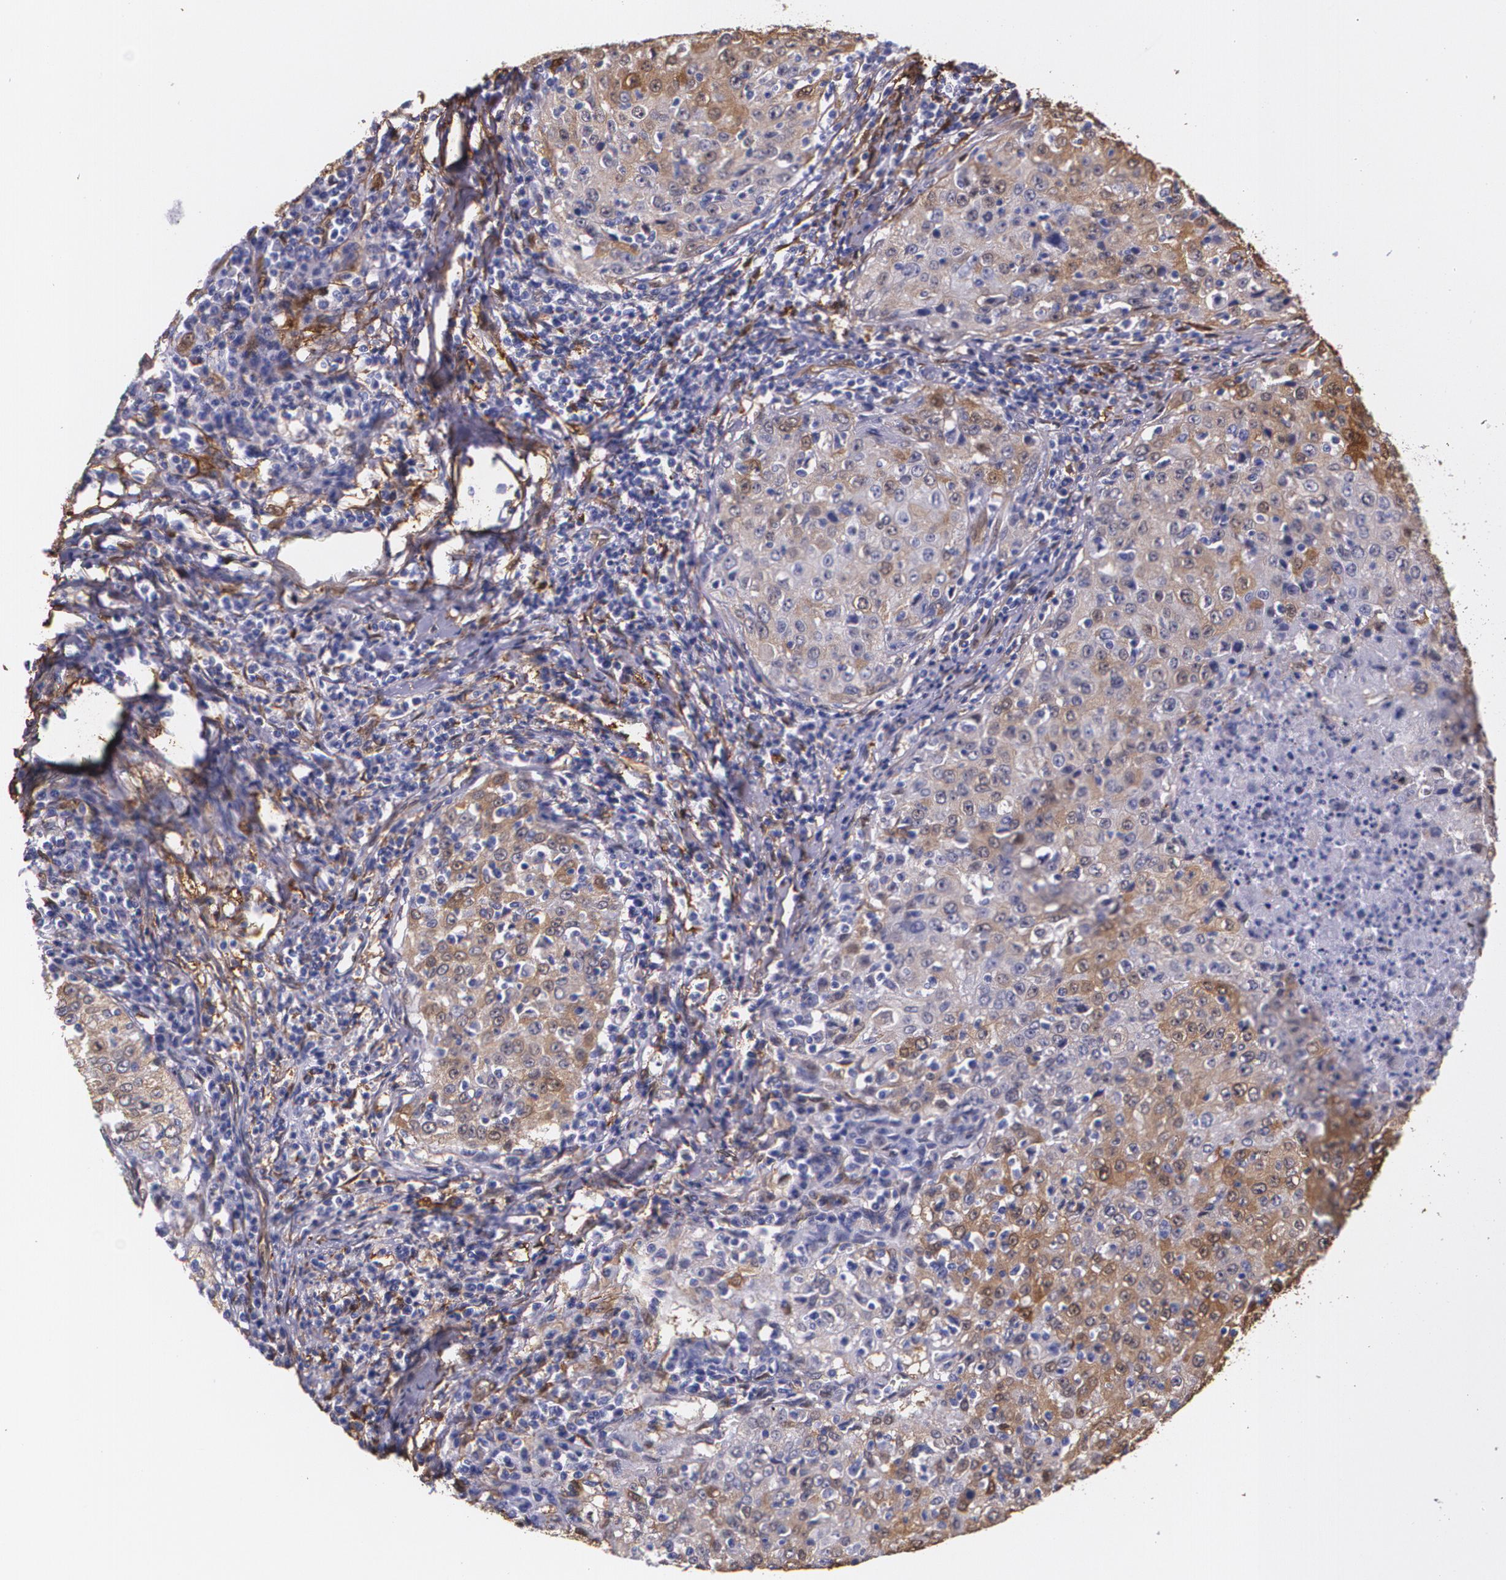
{"staining": {"intensity": "weak", "quantity": "<25%", "location": "cytoplasmic/membranous"}, "tissue": "cervical cancer", "cell_type": "Tumor cells", "image_type": "cancer", "snomed": [{"axis": "morphology", "description": "Squamous cell carcinoma, NOS"}, {"axis": "topography", "description": "Cervix"}], "caption": "Image shows no protein expression in tumor cells of cervical cancer (squamous cell carcinoma) tissue.", "gene": "MMP2", "patient": {"sex": "female", "age": 27}}